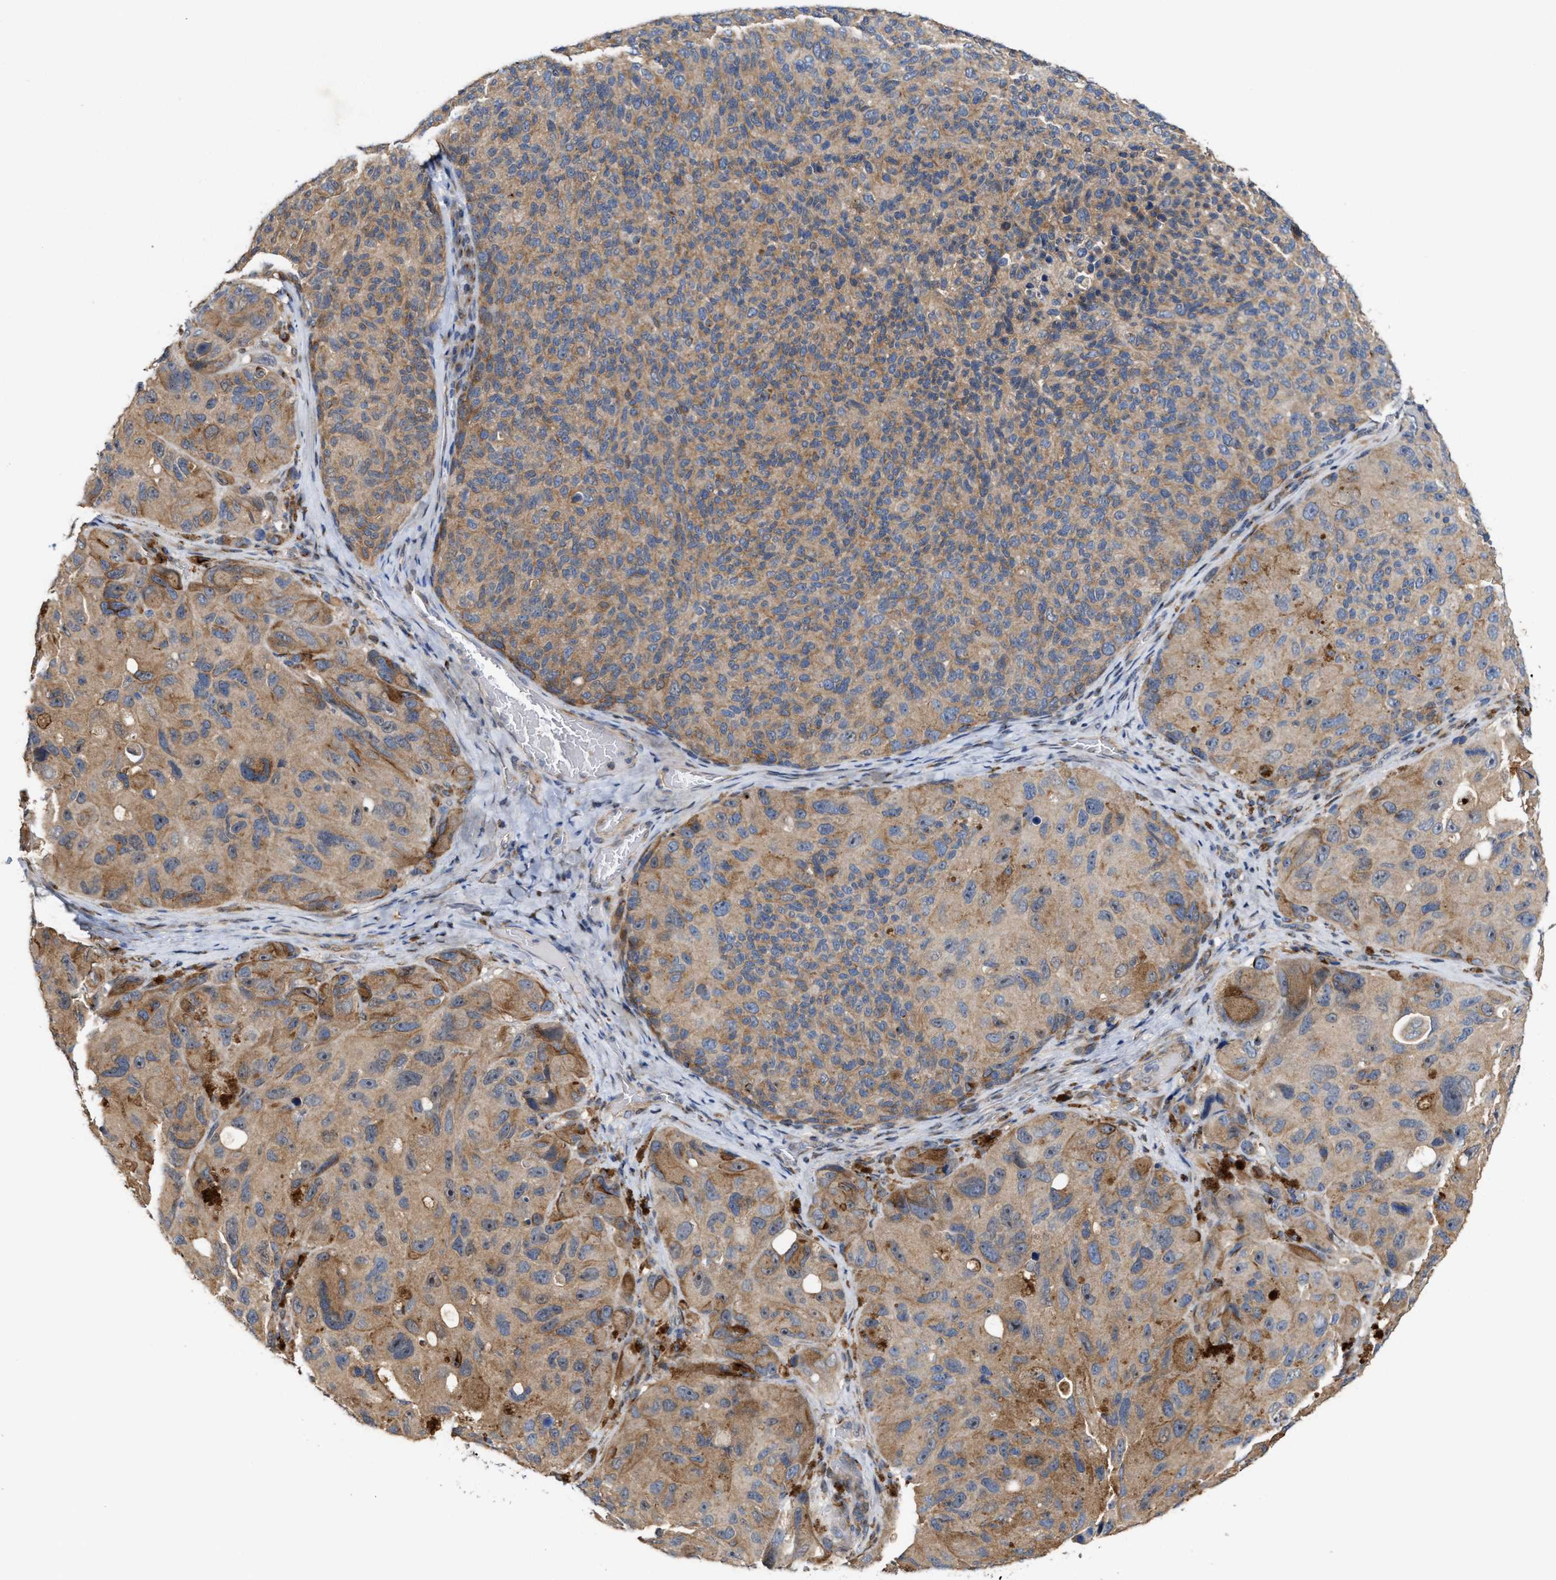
{"staining": {"intensity": "moderate", "quantity": ">75%", "location": "cytoplasmic/membranous"}, "tissue": "melanoma", "cell_type": "Tumor cells", "image_type": "cancer", "snomed": [{"axis": "morphology", "description": "Malignant melanoma, NOS"}, {"axis": "topography", "description": "Skin"}], "caption": "IHC histopathology image of malignant melanoma stained for a protein (brown), which displays medium levels of moderate cytoplasmic/membranous staining in approximately >75% of tumor cells.", "gene": "BBLN", "patient": {"sex": "female", "age": 73}}